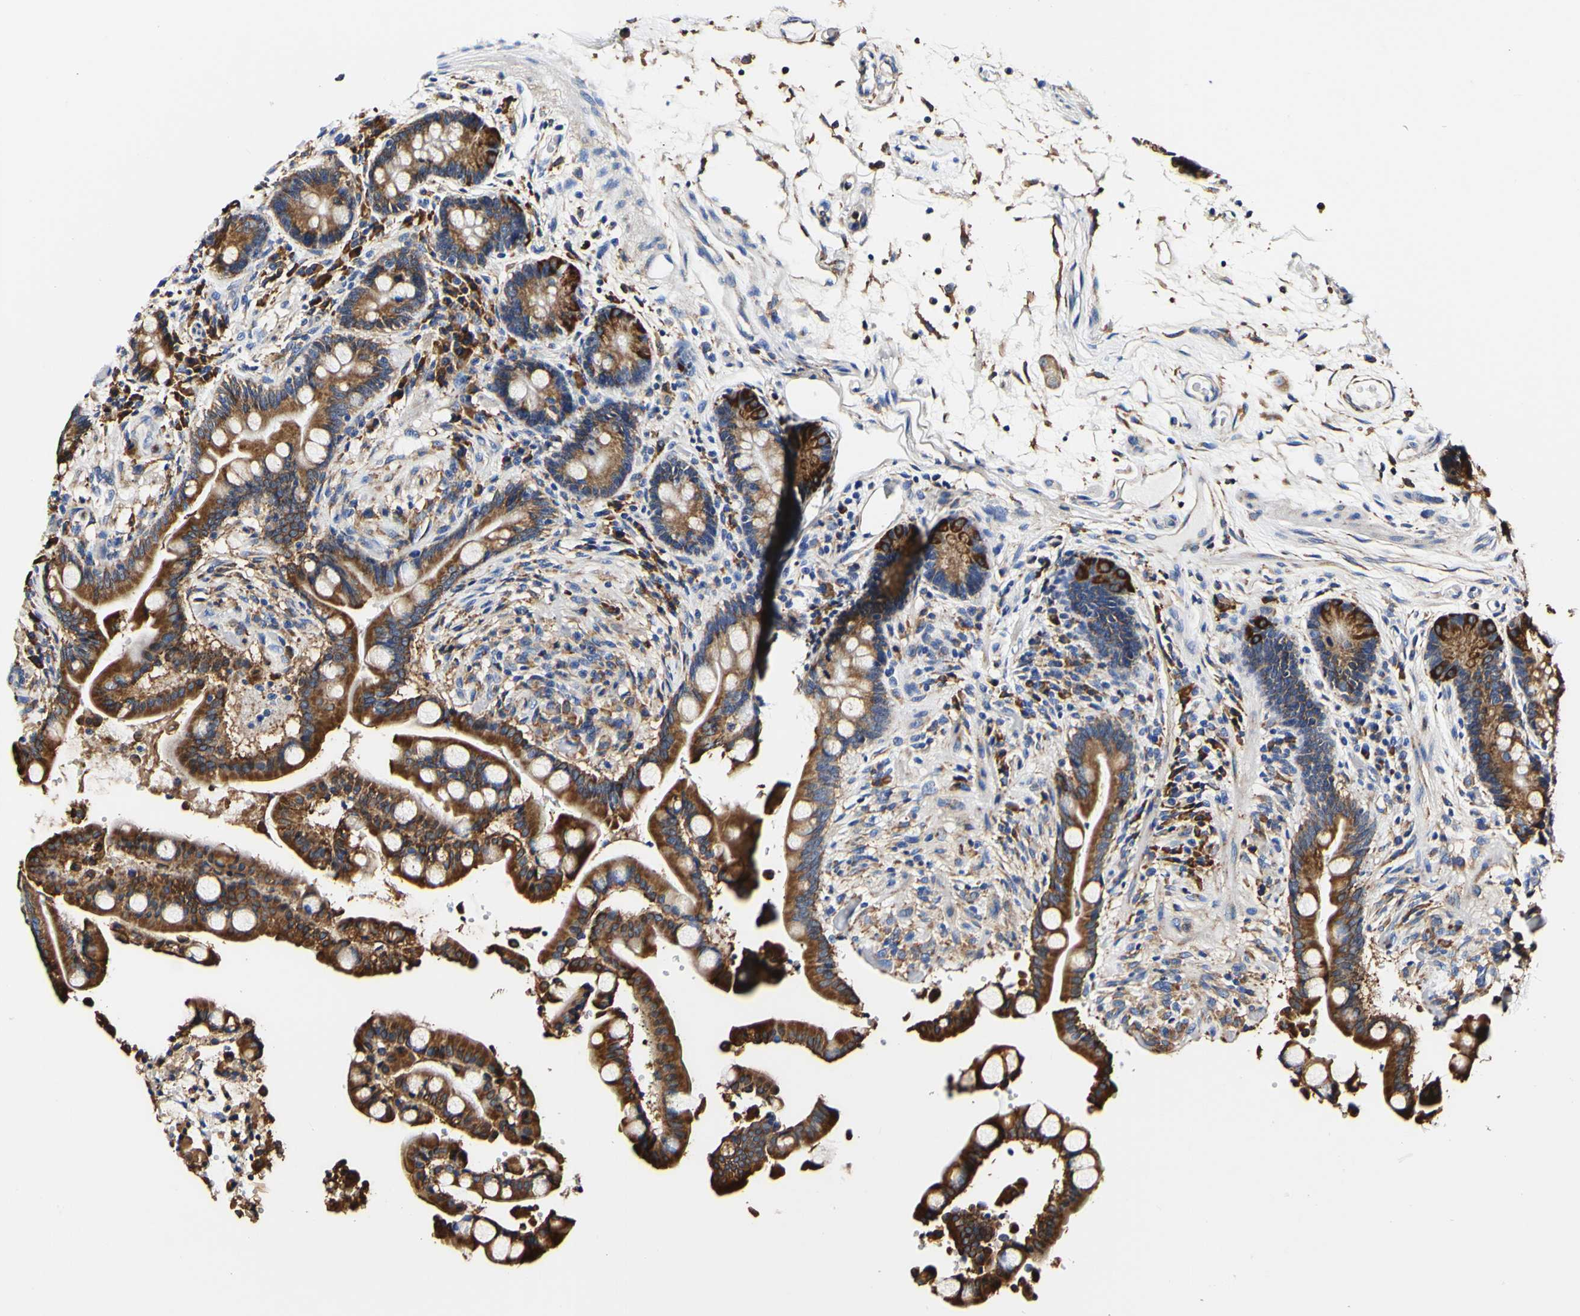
{"staining": {"intensity": "moderate", "quantity": ">75%", "location": "cytoplasmic/membranous"}, "tissue": "colon", "cell_type": "Endothelial cells", "image_type": "normal", "snomed": [{"axis": "morphology", "description": "Normal tissue, NOS"}, {"axis": "topography", "description": "Colon"}], "caption": "Immunohistochemical staining of normal colon reveals medium levels of moderate cytoplasmic/membranous positivity in approximately >75% of endothelial cells. The staining was performed using DAB, with brown indicating positive protein expression. Nuclei are stained blue with hematoxylin.", "gene": "P4HB", "patient": {"sex": "male", "age": 73}}